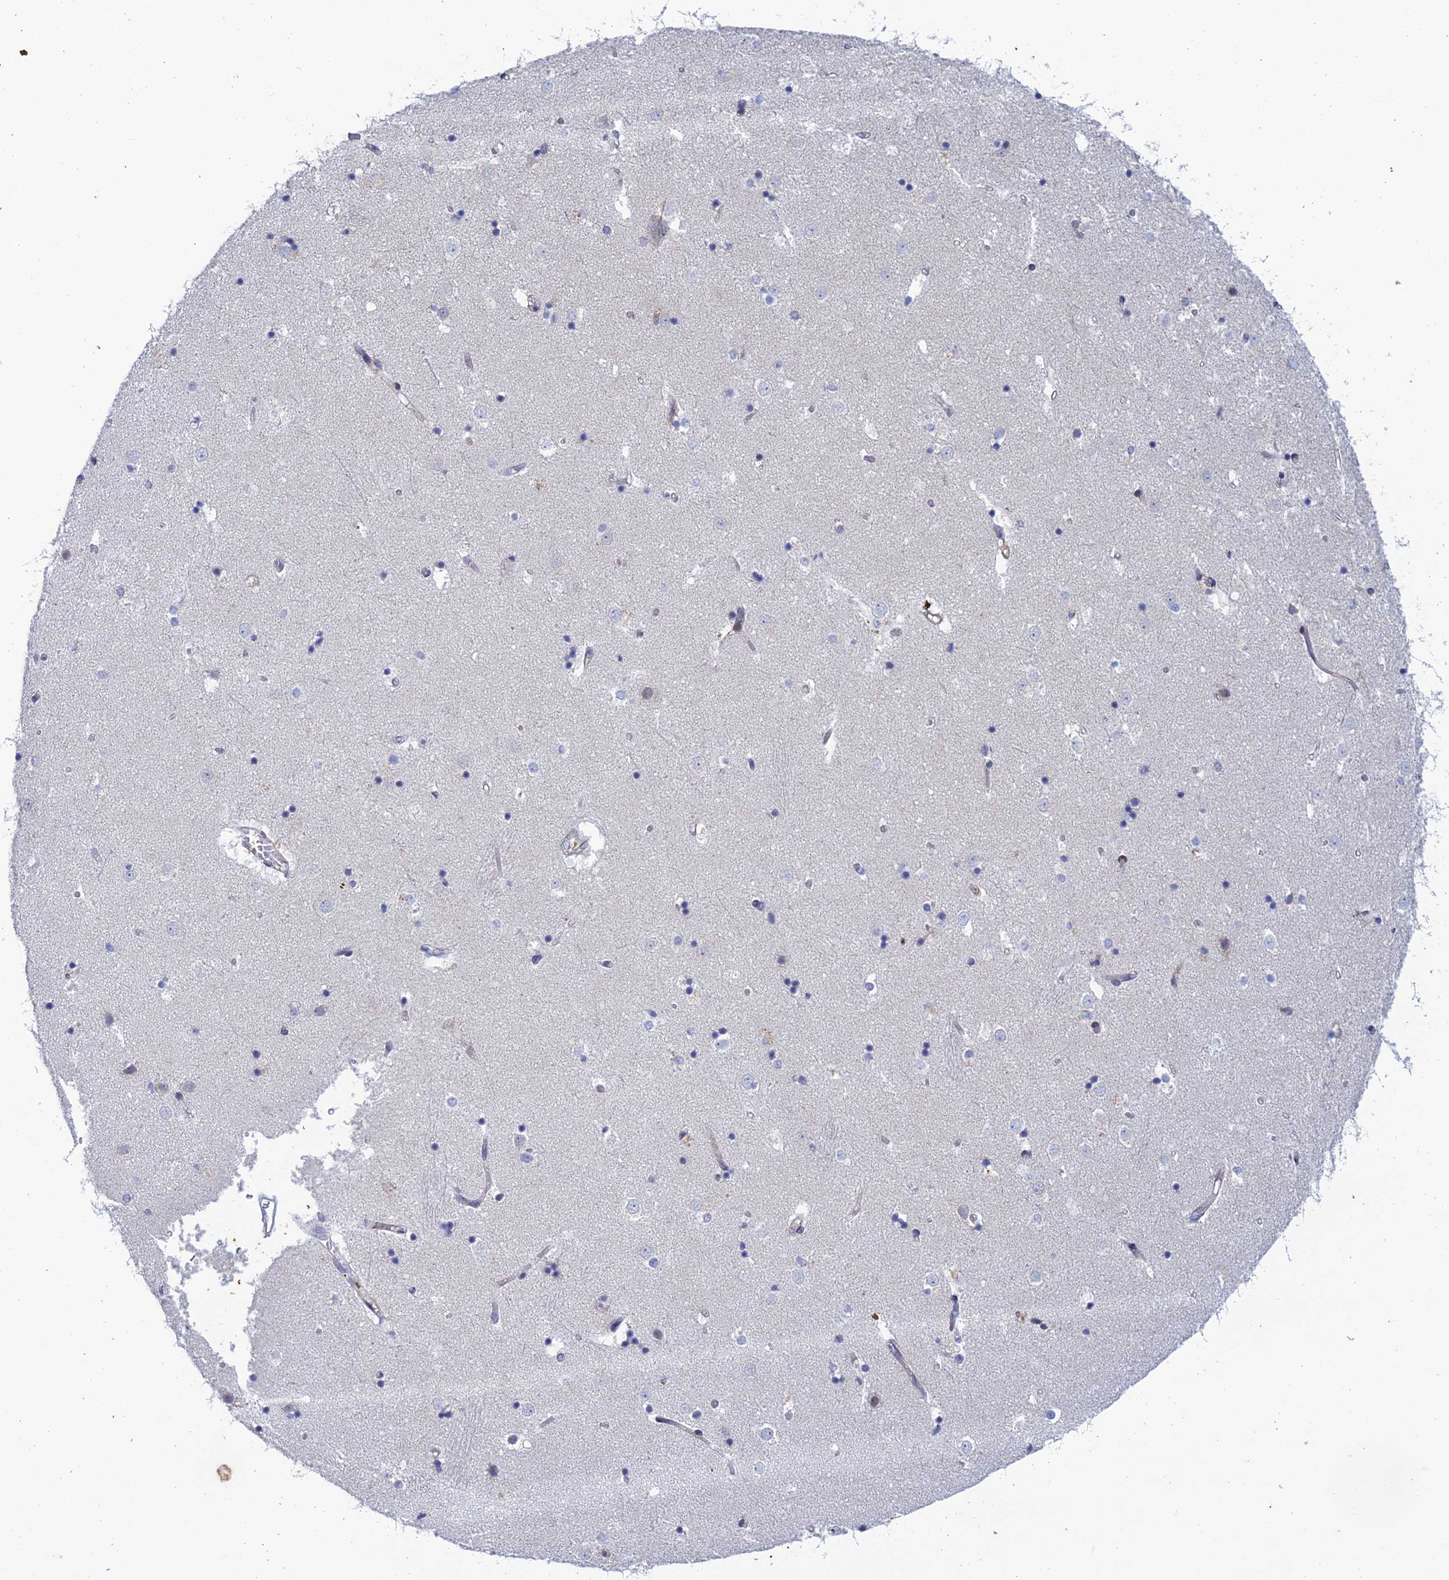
{"staining": {"intensity": "negative", "quantity": "none", "location": "none"}, "tissue": "caudate", "cell_type": "Glial cells", "image_type": "normal", "snomed": [{"axis": "morphology", "description": "Normal tissue, NOS"}, {"axis": "topography", "description": "Lateral ventricle wall"}], "caption": "High power microscopy micrograph of an immunohistochemistry image of unremarkable caudate, revealing no significant expression in glial cells.", "gene": "SRA1", "patient": {"sex": "female", "age": 52}}